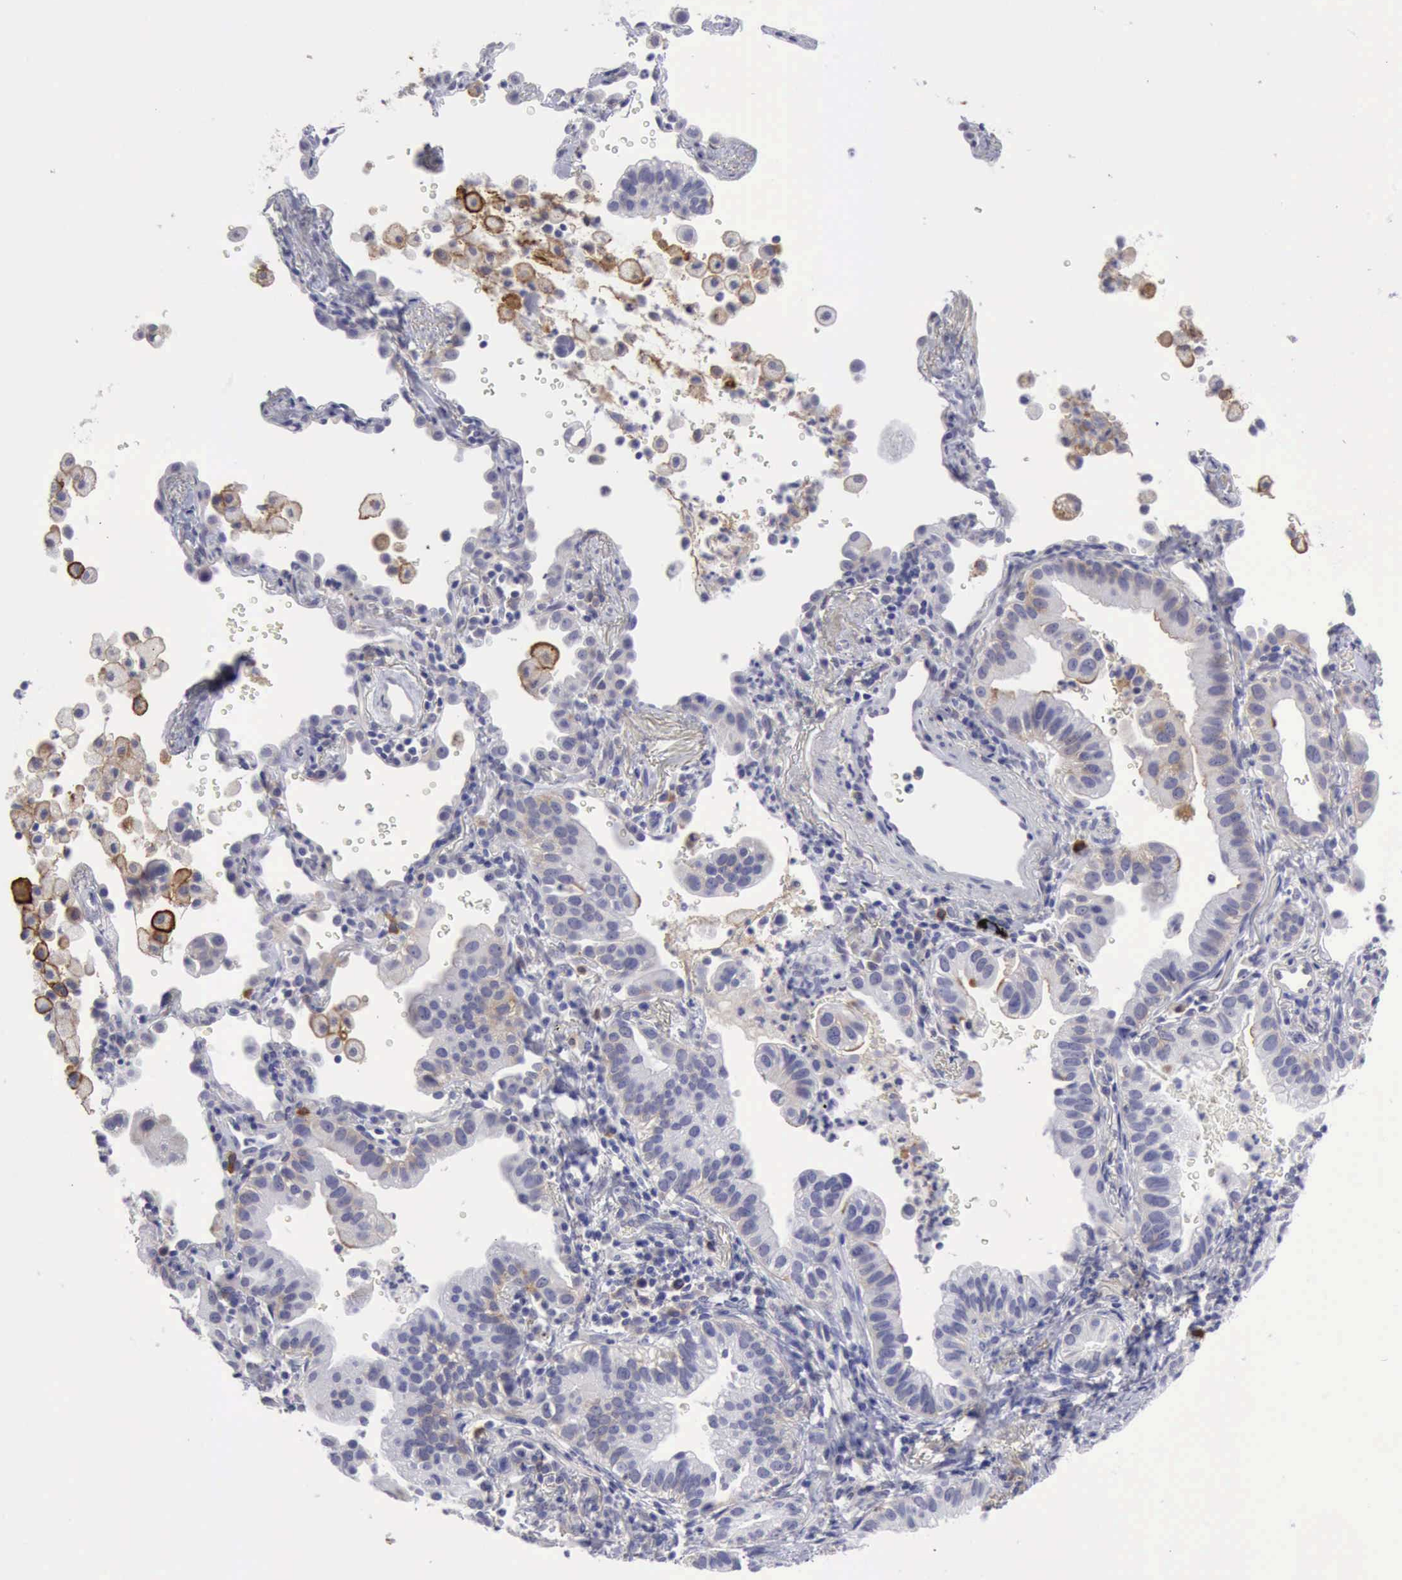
{"staining": {"intensity": "moderate", "quantity": "<25%", "location": "cytoplasmic/membranous"}, "tissue": "lung cancer", "cell_type": "Tumor cells", "image_type": "cancer", "snomed": [{"axis": "morphology", "description": "Adenocarcinoma, NOS"}, {"axis": "topography", "description": "Lung"}], "caption": "Protein expression by IHC demonstrates moderate cytoplasmic/membranous staining in about <25% of tumor cells in lung cancer (adenocarcinoma).", "gene": "TFRC", "patient": {"sex": "female", "age": 50}}